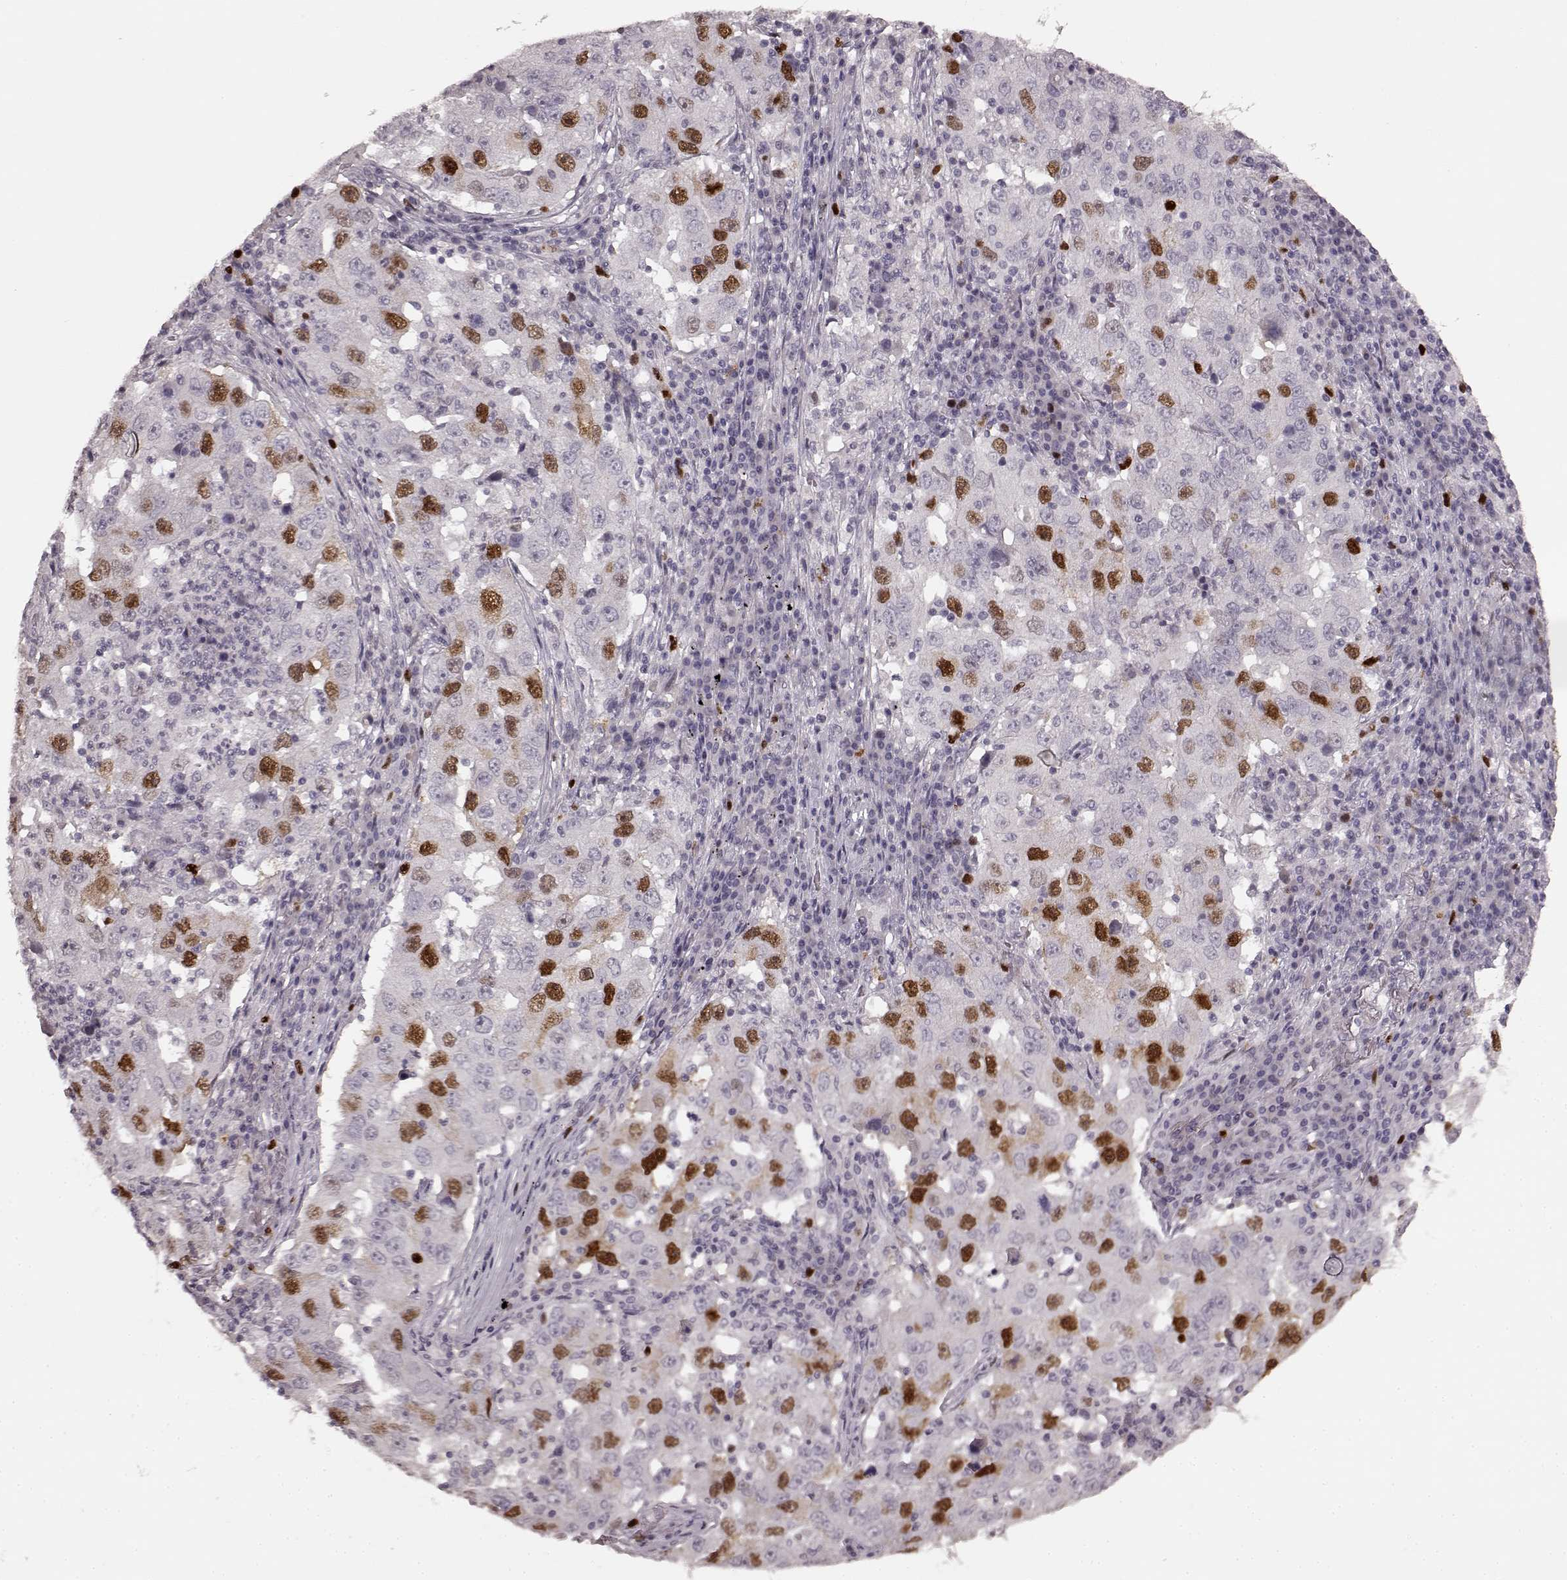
{"staining": {"intensity": "strong", "quantity": "25%-75%", "location": "nuclear"}, "tissue": "lung cancer", "cell_type": "Tumor cells", "image_type": "cancer", "snomed": [{"axis": "morphology", "description": "Adenocarcinoma, NOS"}, {"axis": "topography", "description": "Lung"}], "caption": "A high amount of strong nuclear expression is seen in approximately 25%-75% of tumor cells in adenocarcinoma (lung) tissue.", "gene": "CCNA2", "patient": {"sex": "male", "age": 73}}